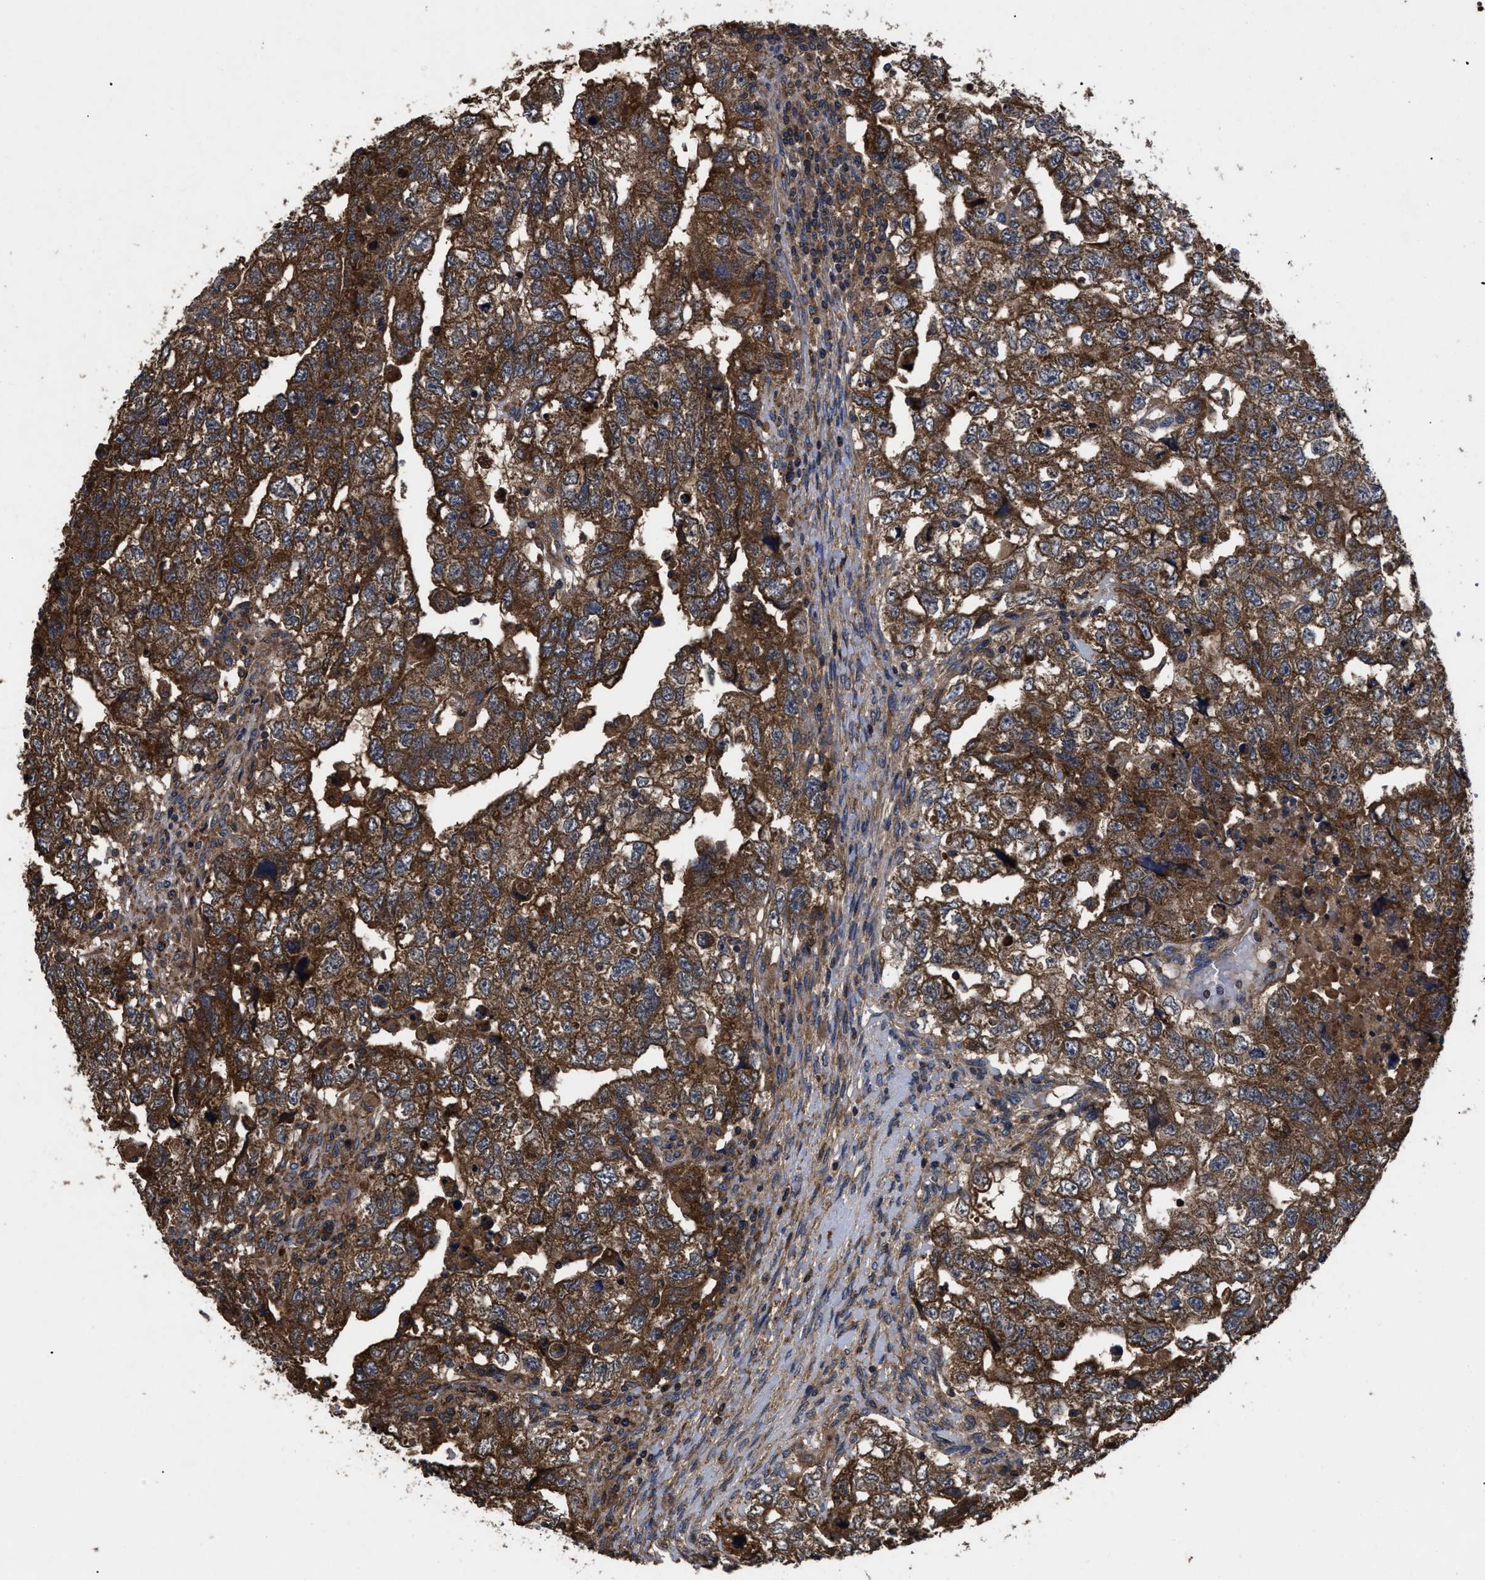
{"staining": {"intensity": "moderate", "quantity": ">75%", "location": "cytoplasmic/membranous"}, "tissue": "testis cancer", "cell_type": "Tumor cells", "image_type": "cancer", "snomed": [{"axis": "morphology", "description": "Carcinoma, Embryonal, NOS"}, {"axis": "topography", "description": "Testis"}], "caption": "An image of testis embryonal carcinoma stained for a protein shows moderate cytoplasmic/membranous brown staining in tumor cells.", "gene": "LRRC3", "patient": {"sex": "male", "age": 36}}